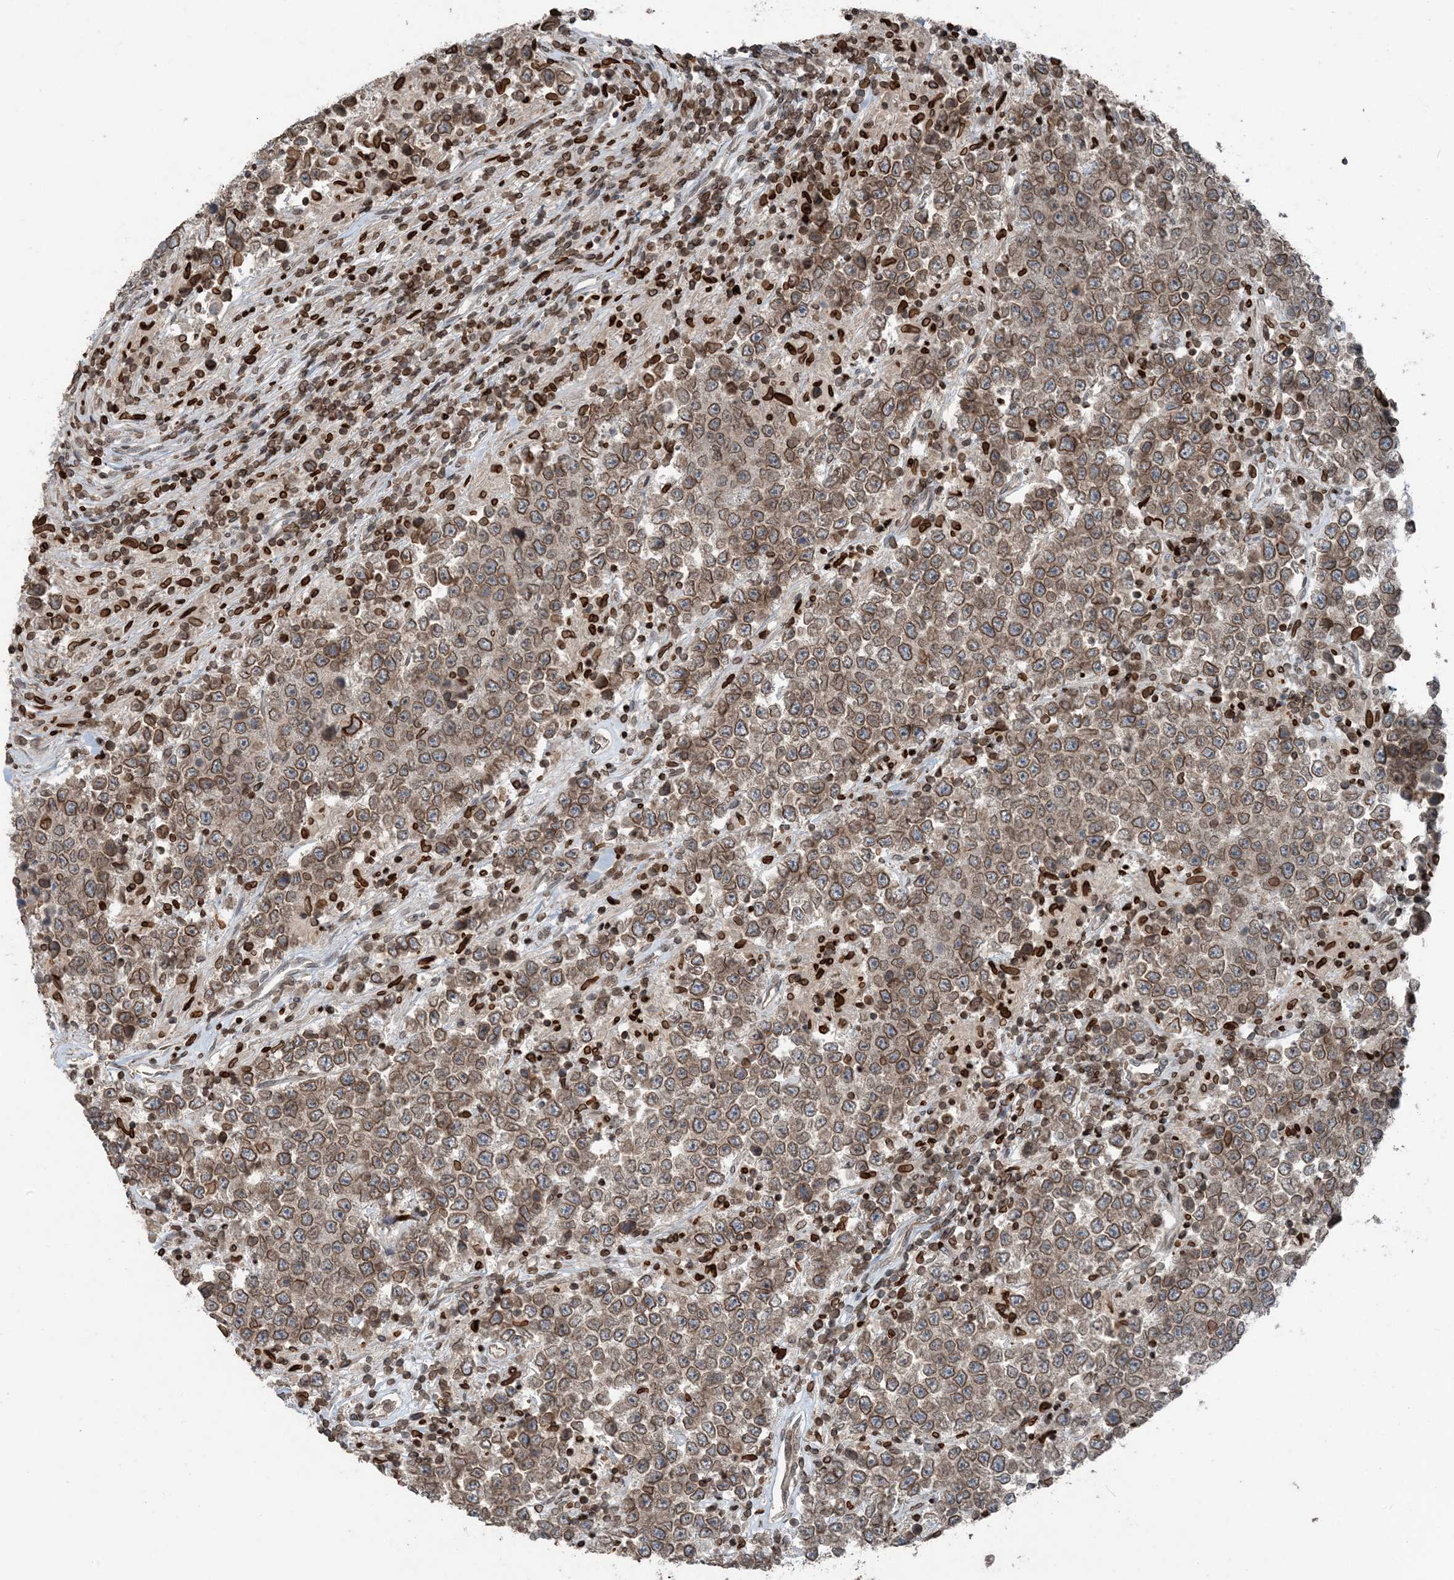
{"staining": {"intensity": "moderate", "quantity": ">75%", "location": "cytoplasmic/membranous,nuclear"}, "tissue": "testis cancer", "cell_type": "Tumor cells", "image_type": "cancer", "snomed": [{"axis": "morphology", "description": "Normal tissue, NOS"}, {"axis": "morphology", "description": "Urothelial carcinoma, High grade"}, {"axis": "morphology", "description": "Seminoma, NOS"}, {"axis": "morphology", "description": "Carcinoma, Embryonal, NOS"}, {"axis": "topography", "description": "Urinary bladder"}, {"axis": "topography", "description": "Testis"}], "caption": "High-magnification brightfield microscopy of testis seminoma stained with DAB (3,3'-diaminobenzidine) (brown) and counterstained with hematoxylin (blue). tumor cells exhibit moderate cytoplasmic/membranous and nuclear positivity is appreciated in approximately>75% of cells.", "gene": "ZFAND2B", "patient": {"sex": "male", "age": 41}}